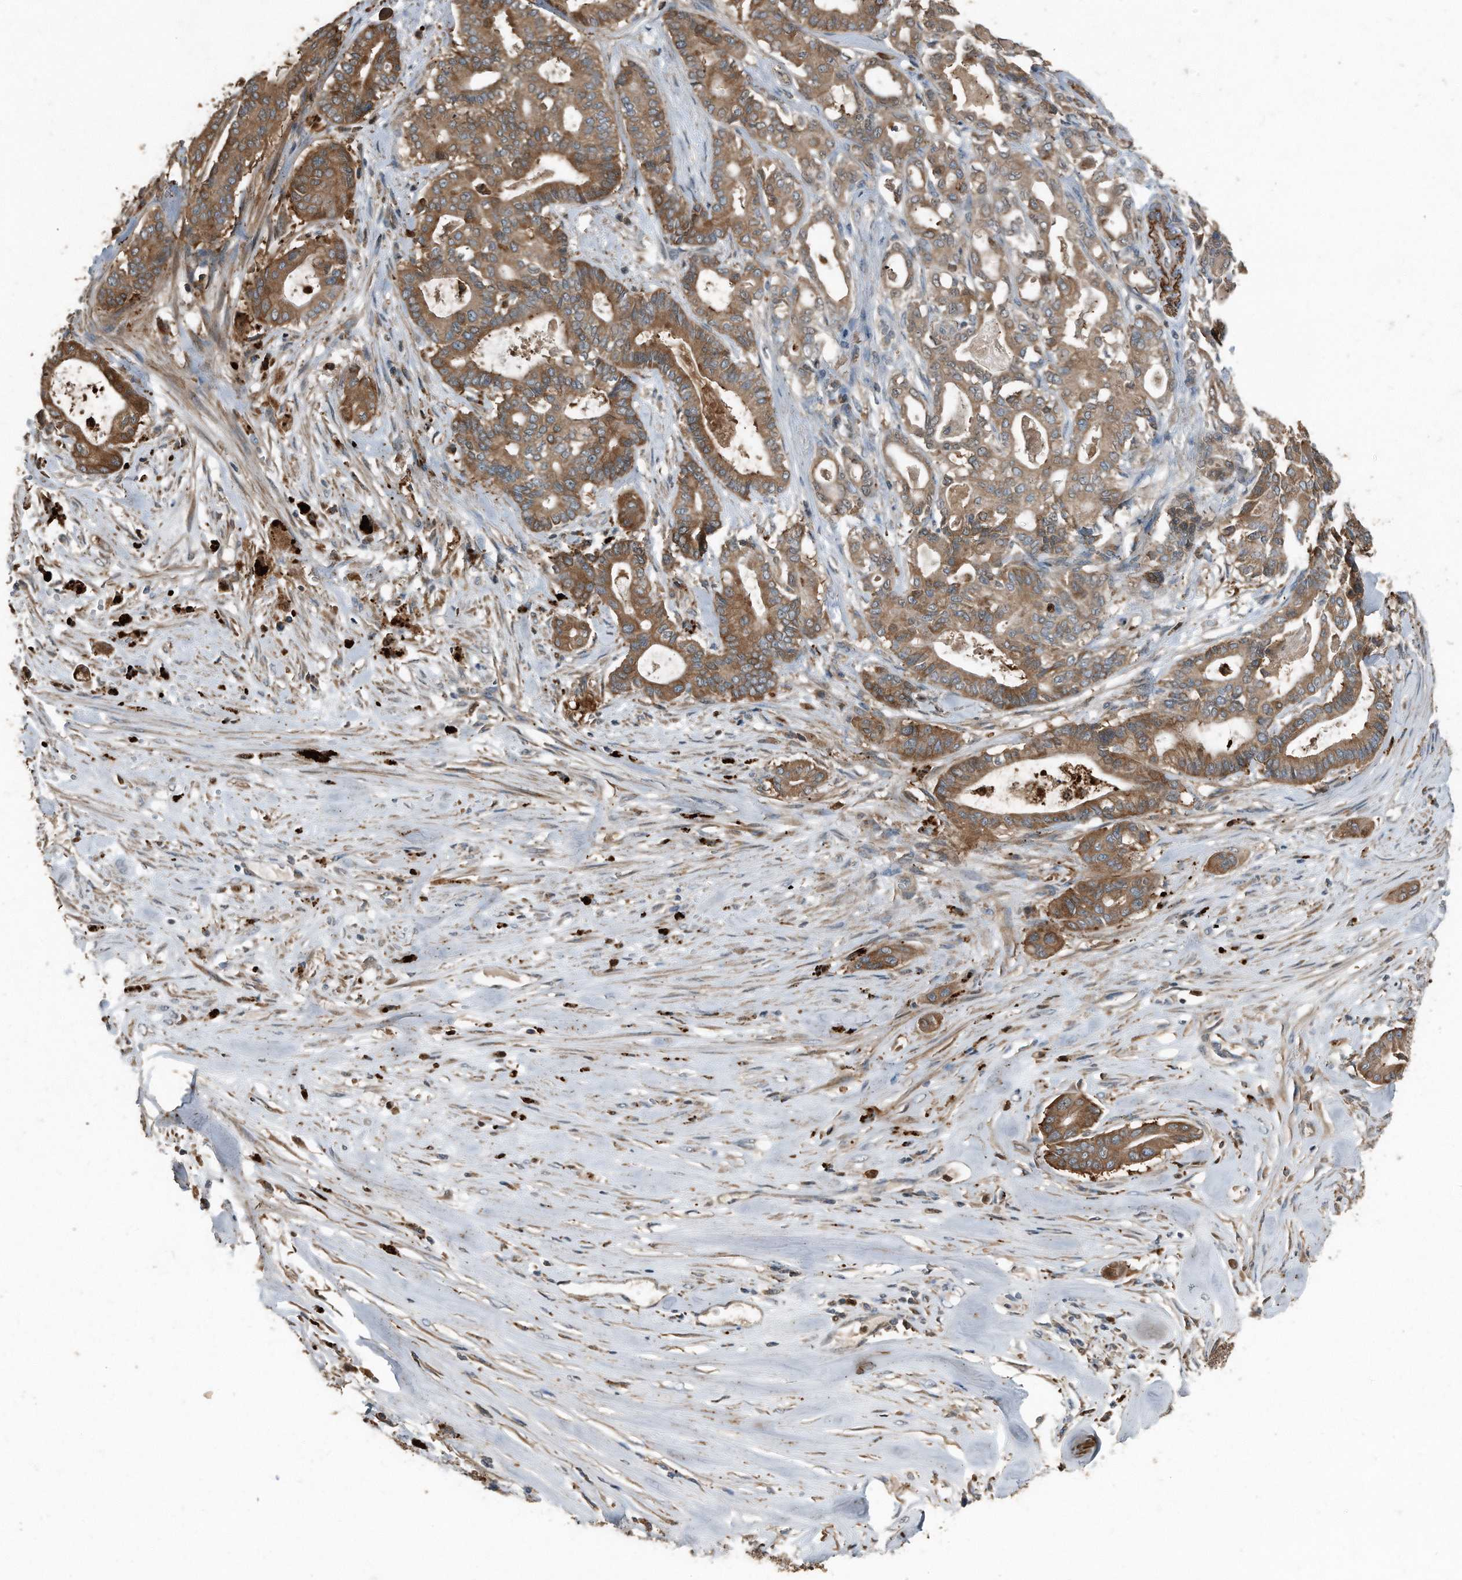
{"staining": {"intensity": "moderate", "quantity": ">75%", "location": "cytoplasmic/membranous"}, "tissue": "pancreatic cancer", "cell_type": "Tumor cells", "image_type": "cancer", "snomed": [{"axis": "morphology", "description": "Adenocarcinoma, NOS"}, {"axis": "topography", "description": "Pancreas"}], "caption": "Protein staining of pancreatic cancer tissue shows moderate cytoplasmic/membranous staining in about >75% of tumor cells. The protein of interest is stained brown, and the nuclei are stained in blue (DAB IHC with brightfield microscopy, high magnification).", "gene": "C9", "patient": {"sex": "male", "age": 63}}